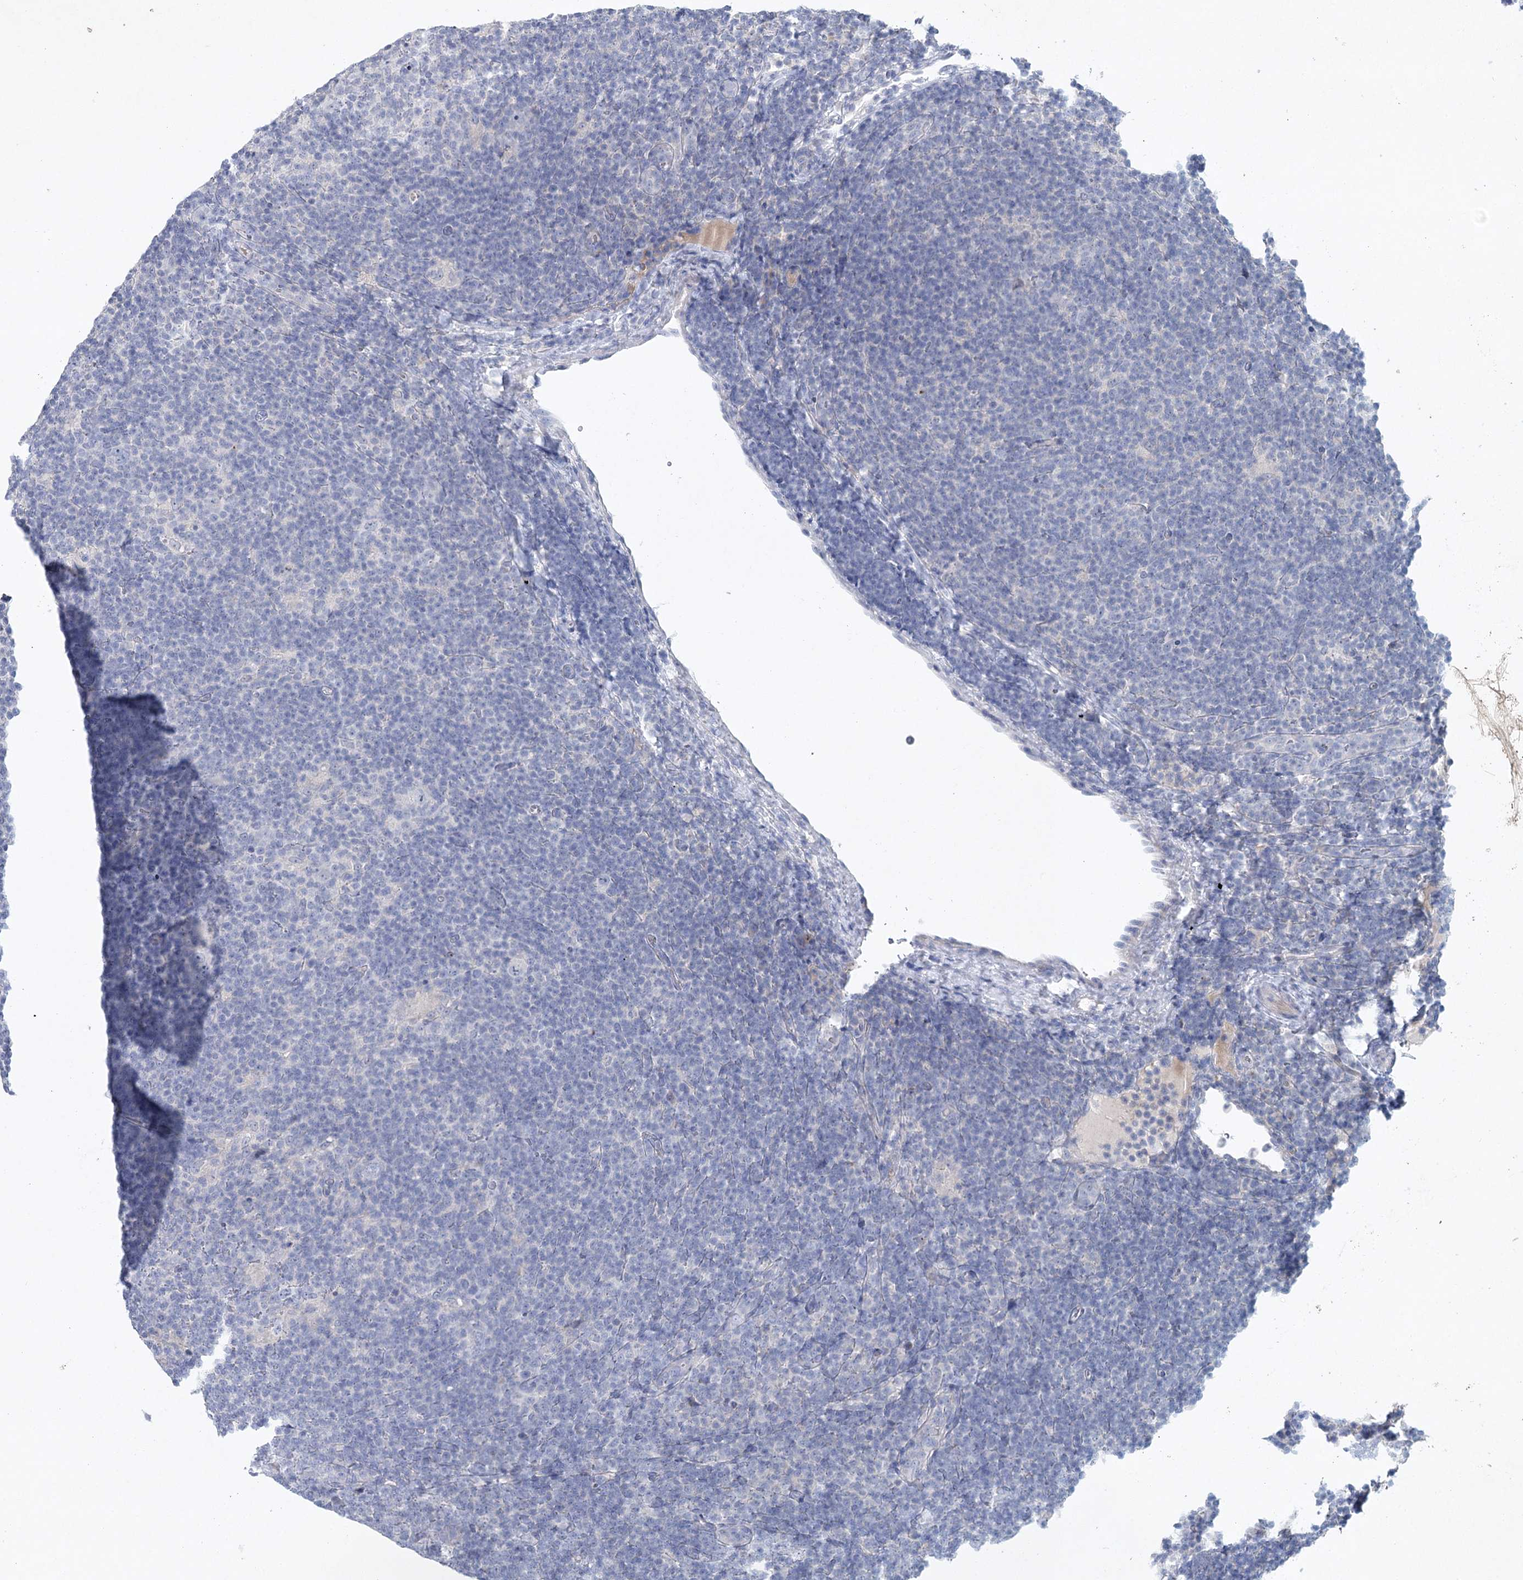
{"staining": {"intensity": "negative", "quantity": "none", "location": "none"}, "tissue": "lymphoma", "cell_type": "Tumor cells", "image_type": "cancer", "snomed": [{"axis": "morphology", "description": "Hodgkin's disease, NOS"}, {"axis": "topography", "description": "Lymph node"}], "caption": "Tumor cells are negative for protein expression in human lymphoma.", "gene": "MAP3K13", "patient": {"sex": "female", "age": 57}}